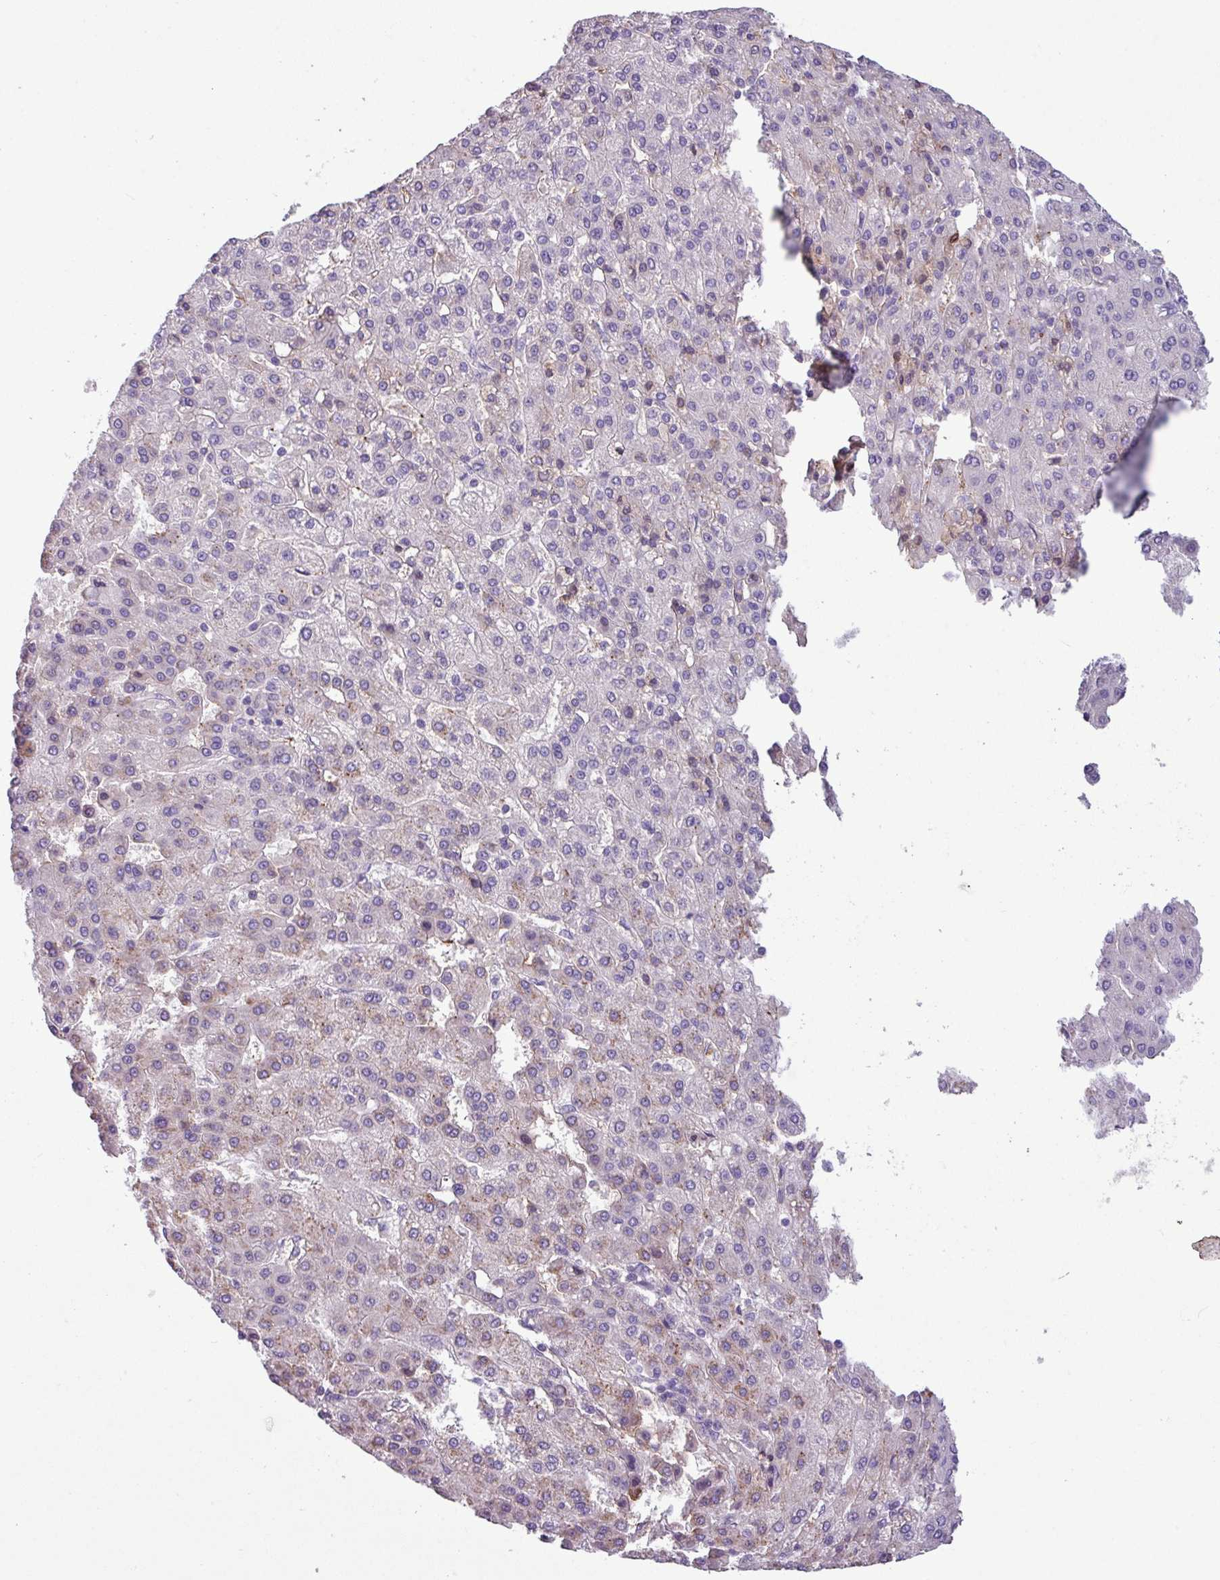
{"staining": {"intensity": "weak", "quantity": "<25%", "location": "cytoplasmic/membranous"}, "tissue": "liver cancer", "cell_type": "Tumor cells", "image_type": "cancer", "snomed": [{"axis": "morphology", "description": "Carcinoma, Hepatocellular, NOS"}, {"axis": "topography", "description": "Liver"}], "caption": "This is an IHC micrograph of human liver cancer (hepatocellular carcinoma). There is no positivity in tumor cells.", "gene": "PNLDC1", "patient": {"sex": "male", "age": 65}}